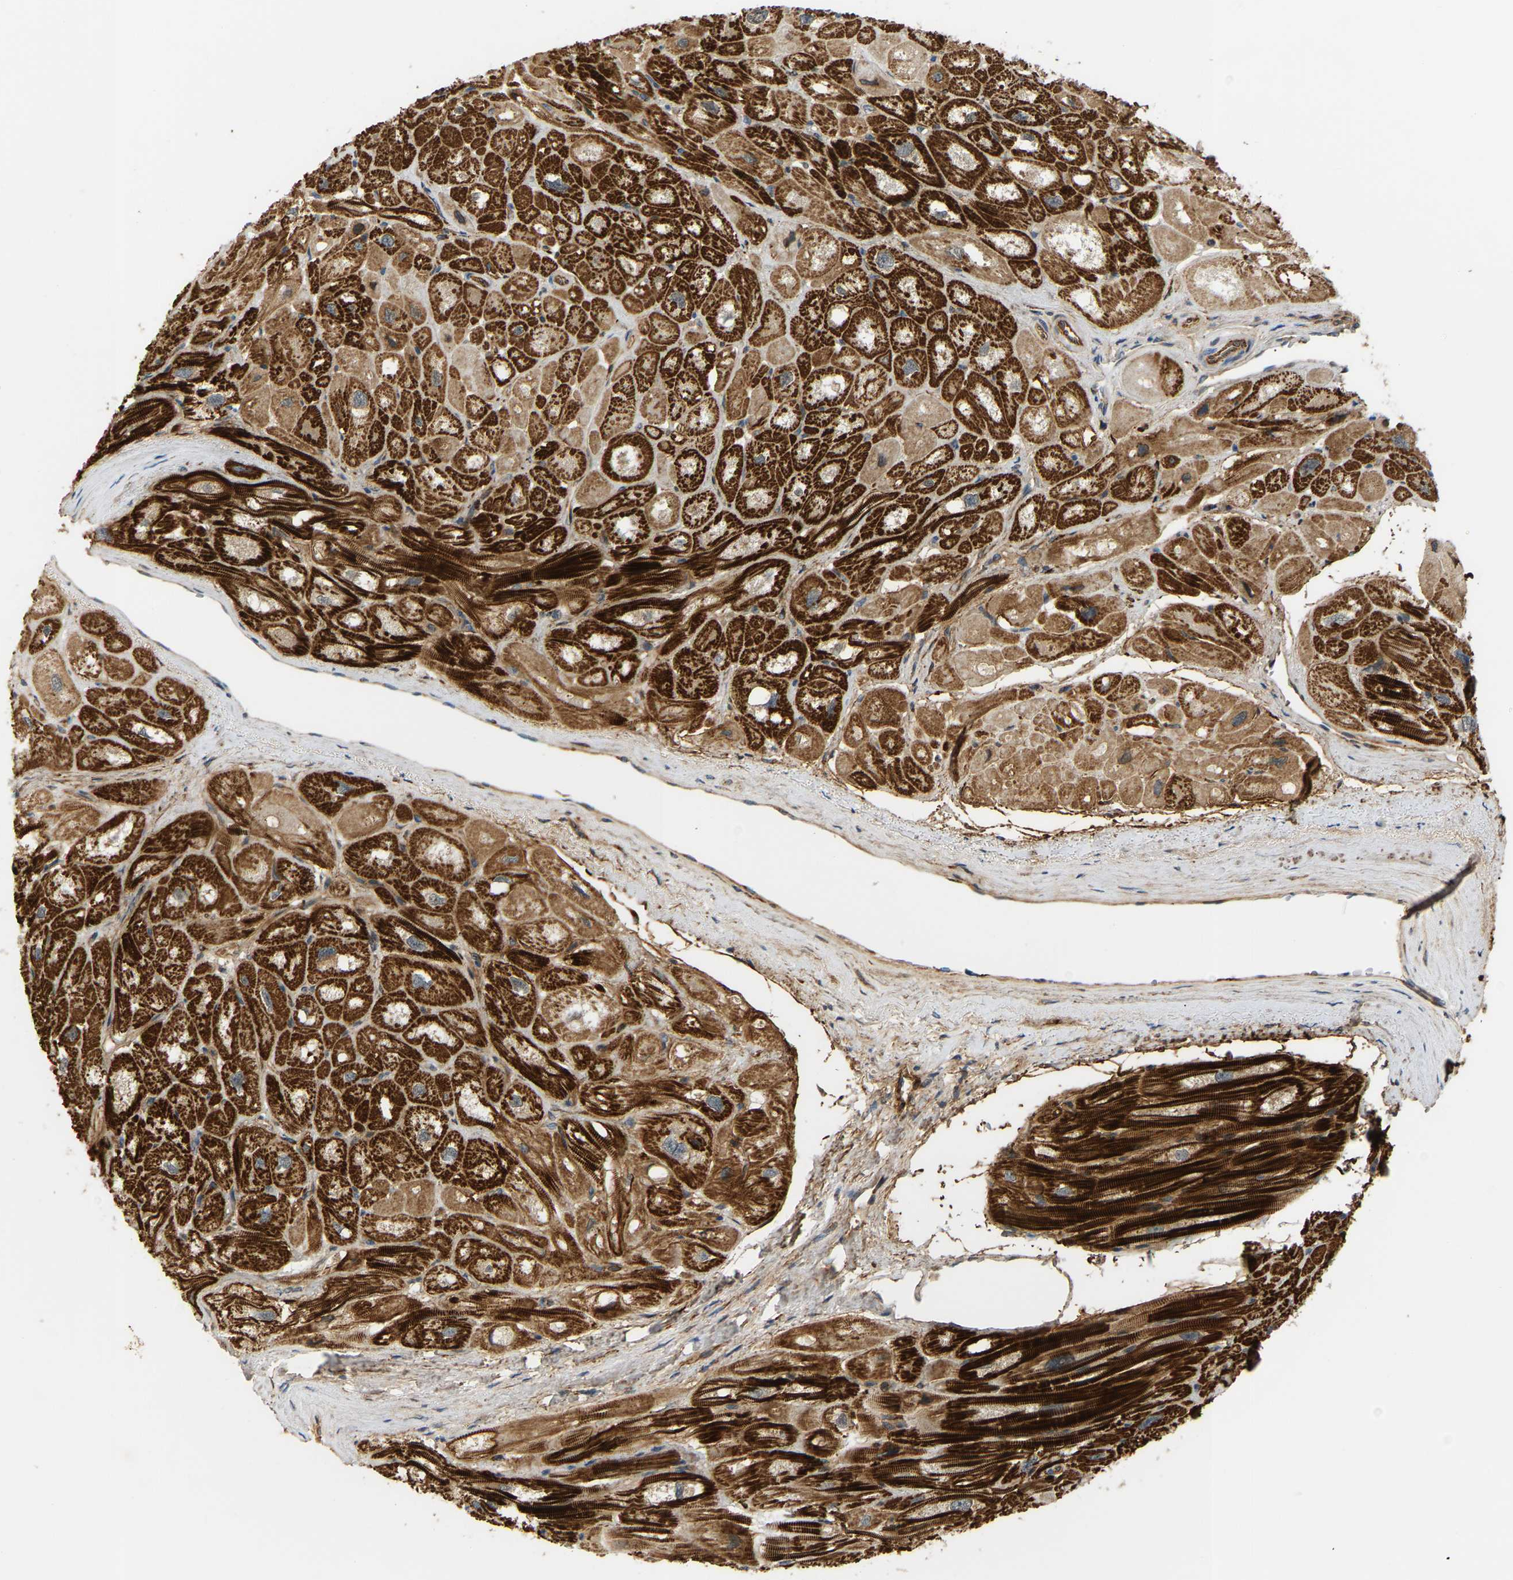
{"staining": {"intensity": "strong", "quantity": ">75%", "location": "cytoplasmic/membranous"}, "tissue": "heart muscle", "cell_type": "Cardiomyocytes", "image_type": "normal", "snomed": [{"axis": "morphology", "description": "Normal tissue, NOS"}, {"axis": "topography", "description": "Heart"}], "caption": "Immunohistochemistry (IHC) of benign heart muscle displays high levels of strong cytoplasmic/membranous expression in approximately >75% of cardiomyocytes. The staining was performed using DAB to visualize the protein expression in brown, while the nuclei were stained in blue with hematoxylin (Magnification: 20x).", "gene": "PLCG2", "patient": {"sex": "male", "age": 49}}